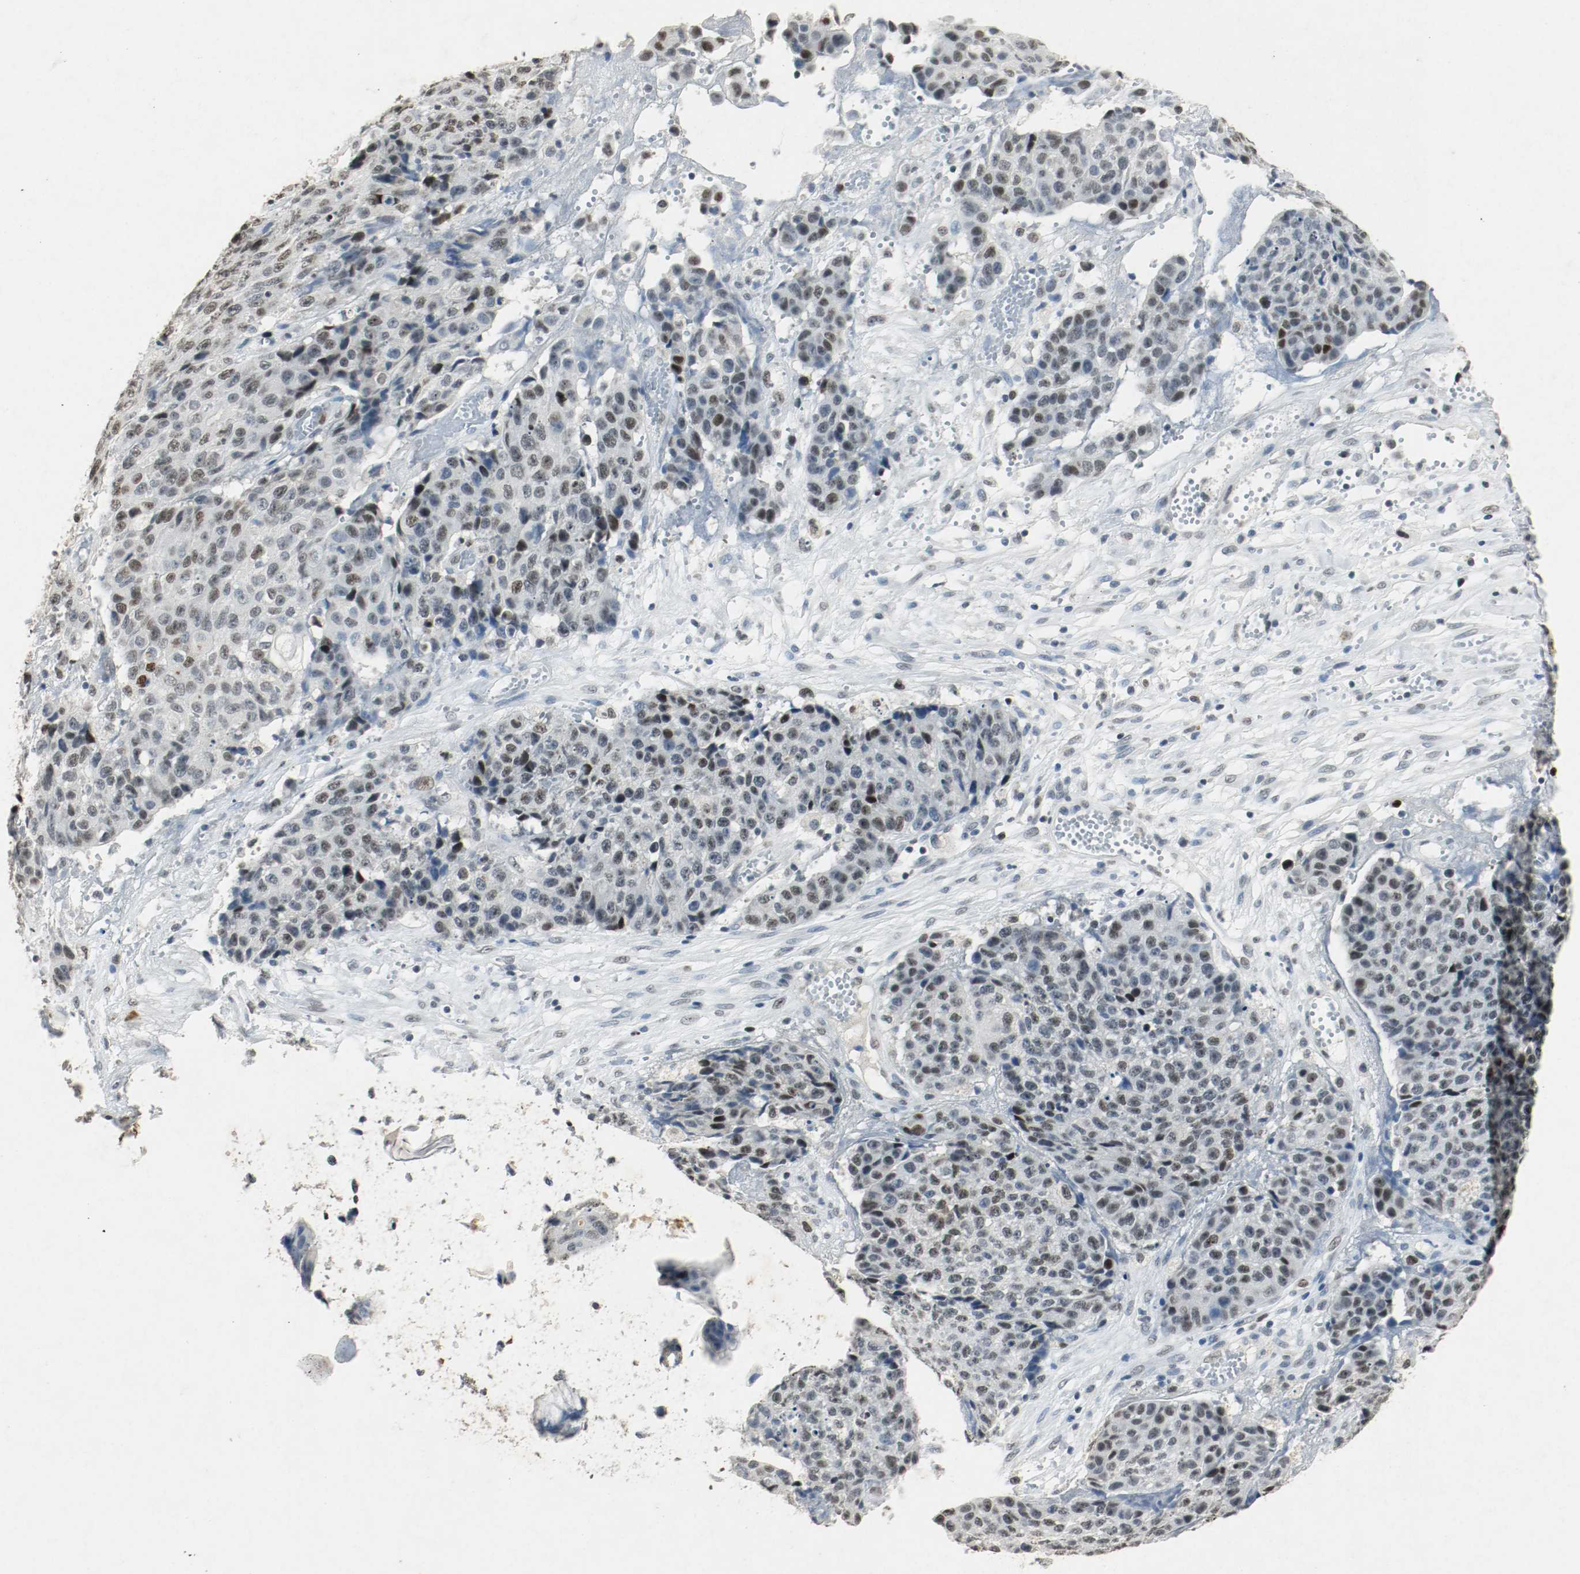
{"staining": {"intensity": "moderate", "quantity": ">75%", "location": "nuclear"}, "tissue": "ovarian cancer", "cell_type": "Tumor cells", "image_type": "cancer", "snomed": [{"axis": "morphology", "description": "Carcinoma, endometroid"}, {"axis": "topography", "description": "Ovary"}], "caption": "A medium amount of moderate nuclear expression is present in about >75% of tumor cells in ovarian cancer (endometroid carcinoma) tissue. The staining was performed using DAB, with brown indicating positive protein expression. Nuclei are stained blue with hematoxylin.", "gene": "DNMT1", "patient": {"sex": "female", "age": 42}}